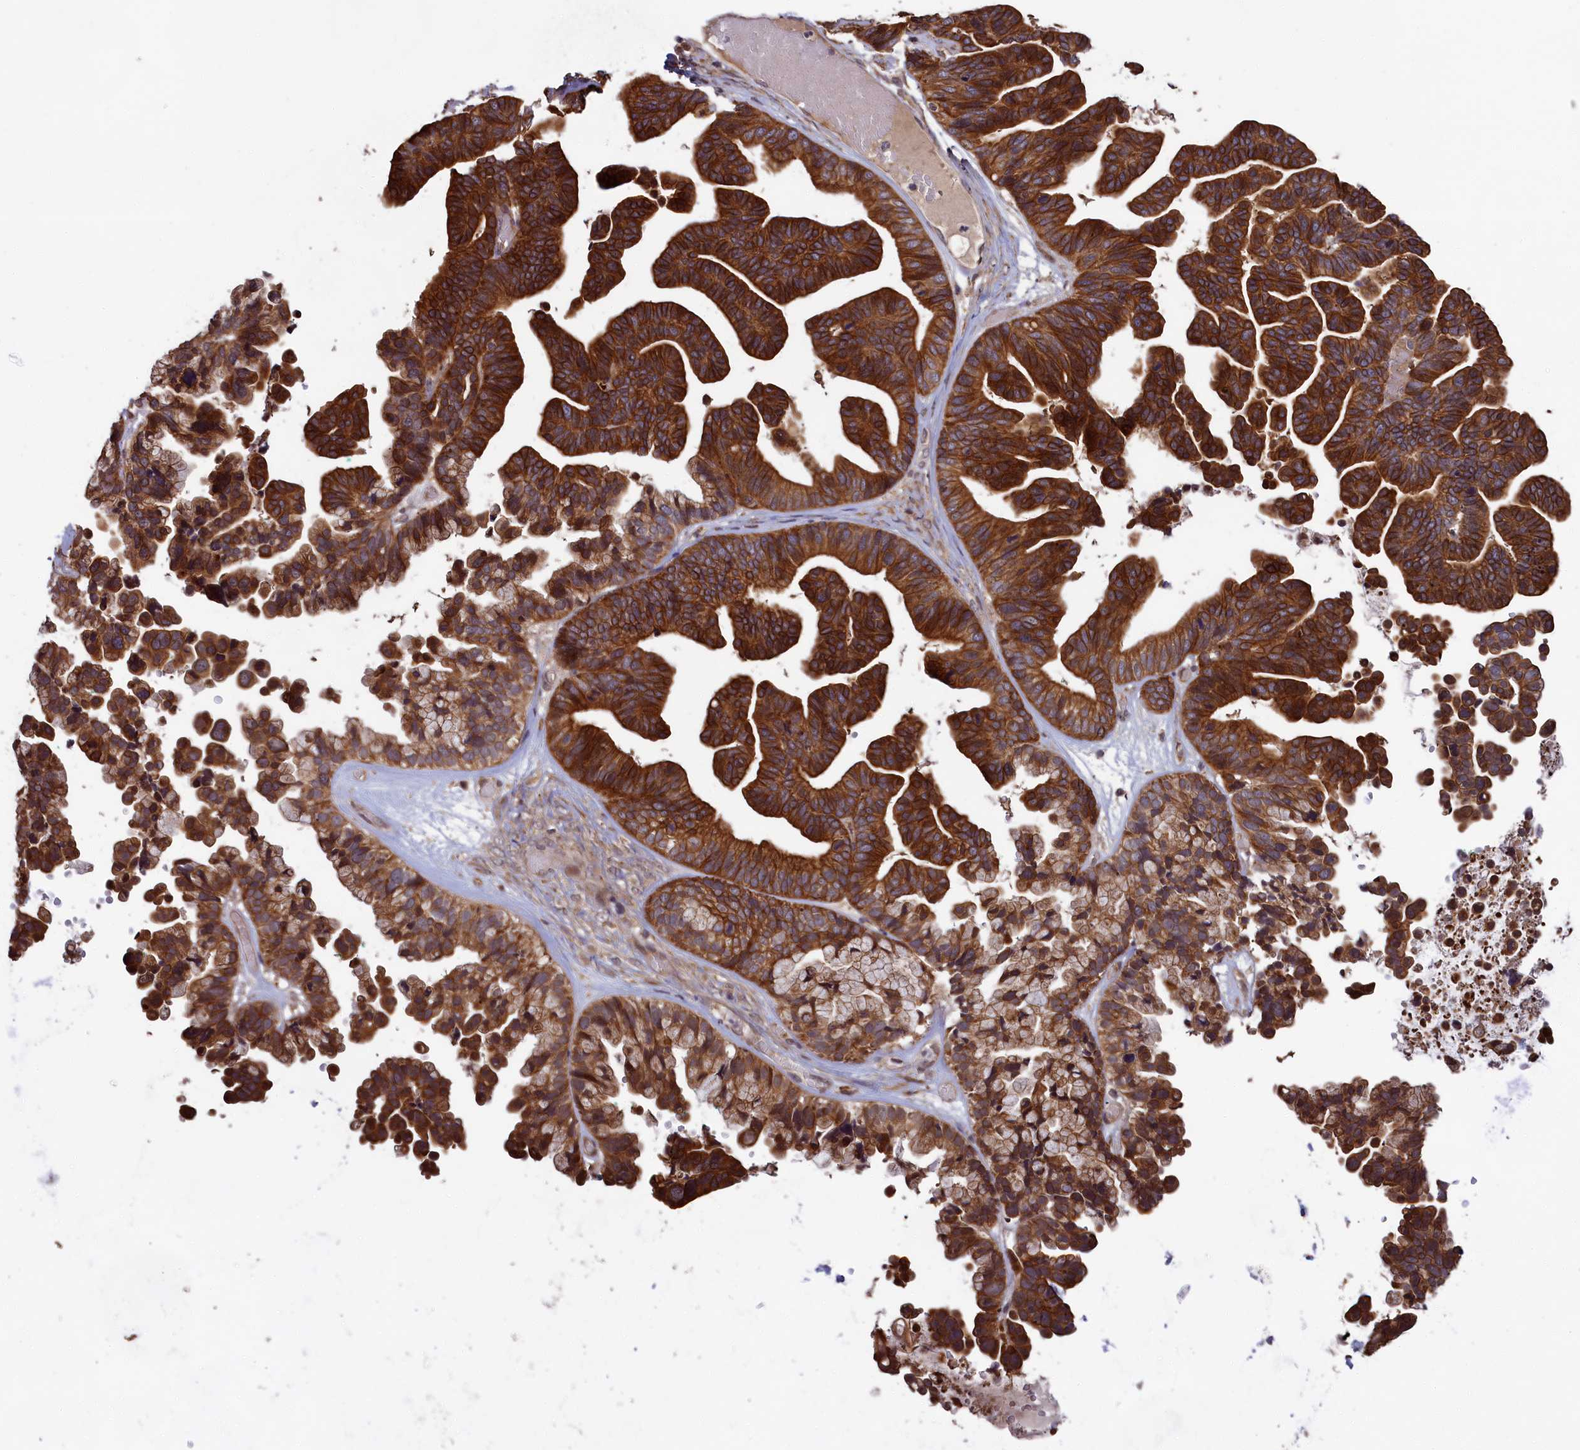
{"staining": {"intensity": "strong", "quantity": ">75%", "location": "cytoplasmic/membranous"}, "tissue": "ovarian cancer", "cell_type": "Tumor cells", "image_type": "cancer", "snomed": [{"axis": "morphology", "description": "Cystadenocarcinoma, serous, NOS"}, {"axis": "topography", "description": "Ovary"}], "caption": "Tumor cells display strong cytoplasmic/membranous staining in approximately >75% of cells in ovarian serous cystadenocarcinoma. Using DAB (3,3'-diaminobenzidine) (brown) and hematoxylin (blue) stains, captured at high magnification using brightfield microscopy.", "gene": "DENND1B", "patient": {"sex": "female", "age": 56}}